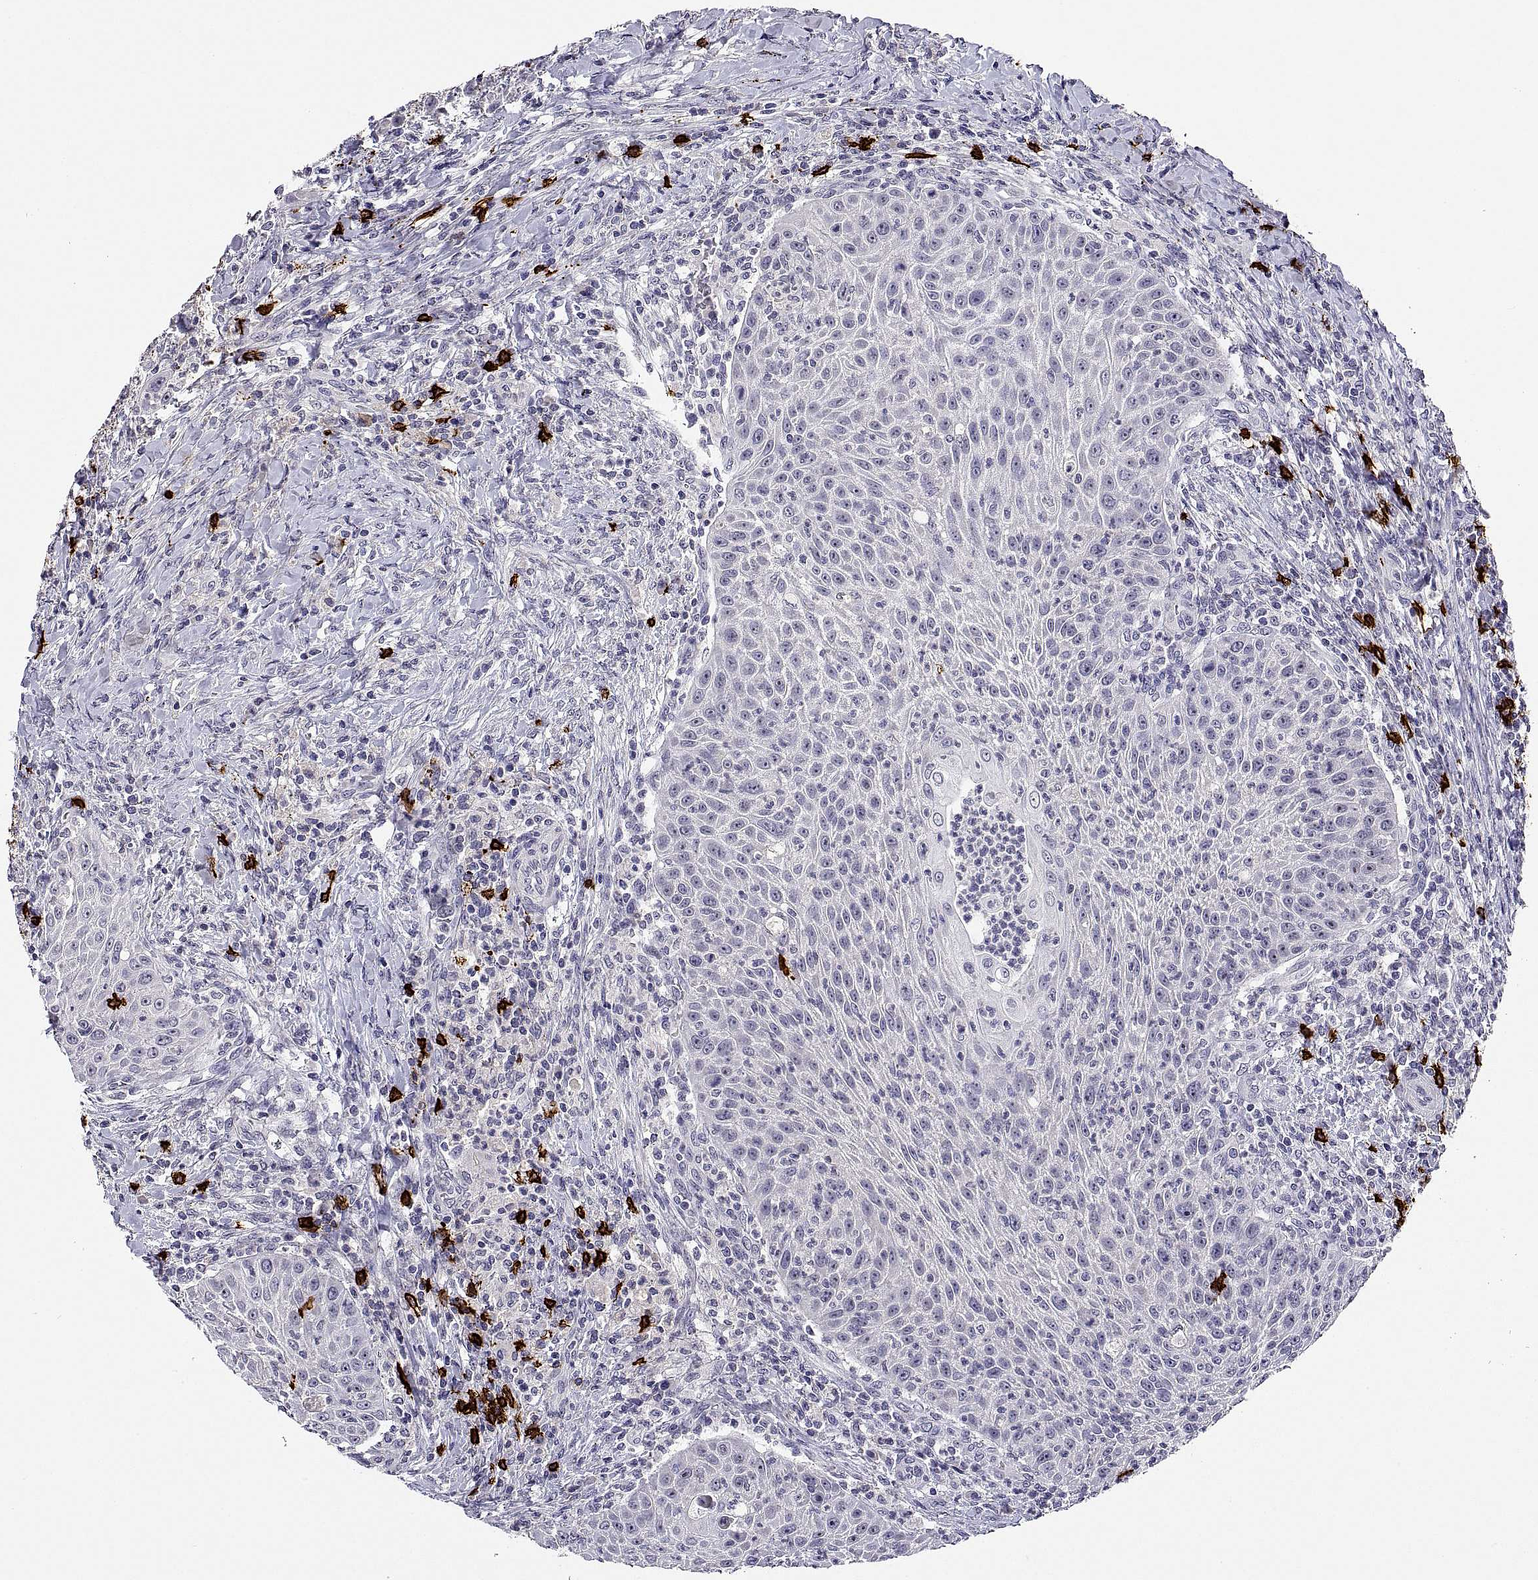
{"staining": {"intensity": "negative", "quantity": "none", "location": "none"}, "tissue": "head and neck cancer", "cell_type": "Tumor cells", "image_type": "cancer", "snomed": [{"axis": "morphology", "description": "Squamous cell carcinoma, NOS"}, {"axis": "topography", "description": "Head-Neck"}], "caption": "The micrograph demonstrates no staining of tumor cells in head and neck cancer.", "gene": "MS4A1", "patient": {"sex": "male", "age": 69}}